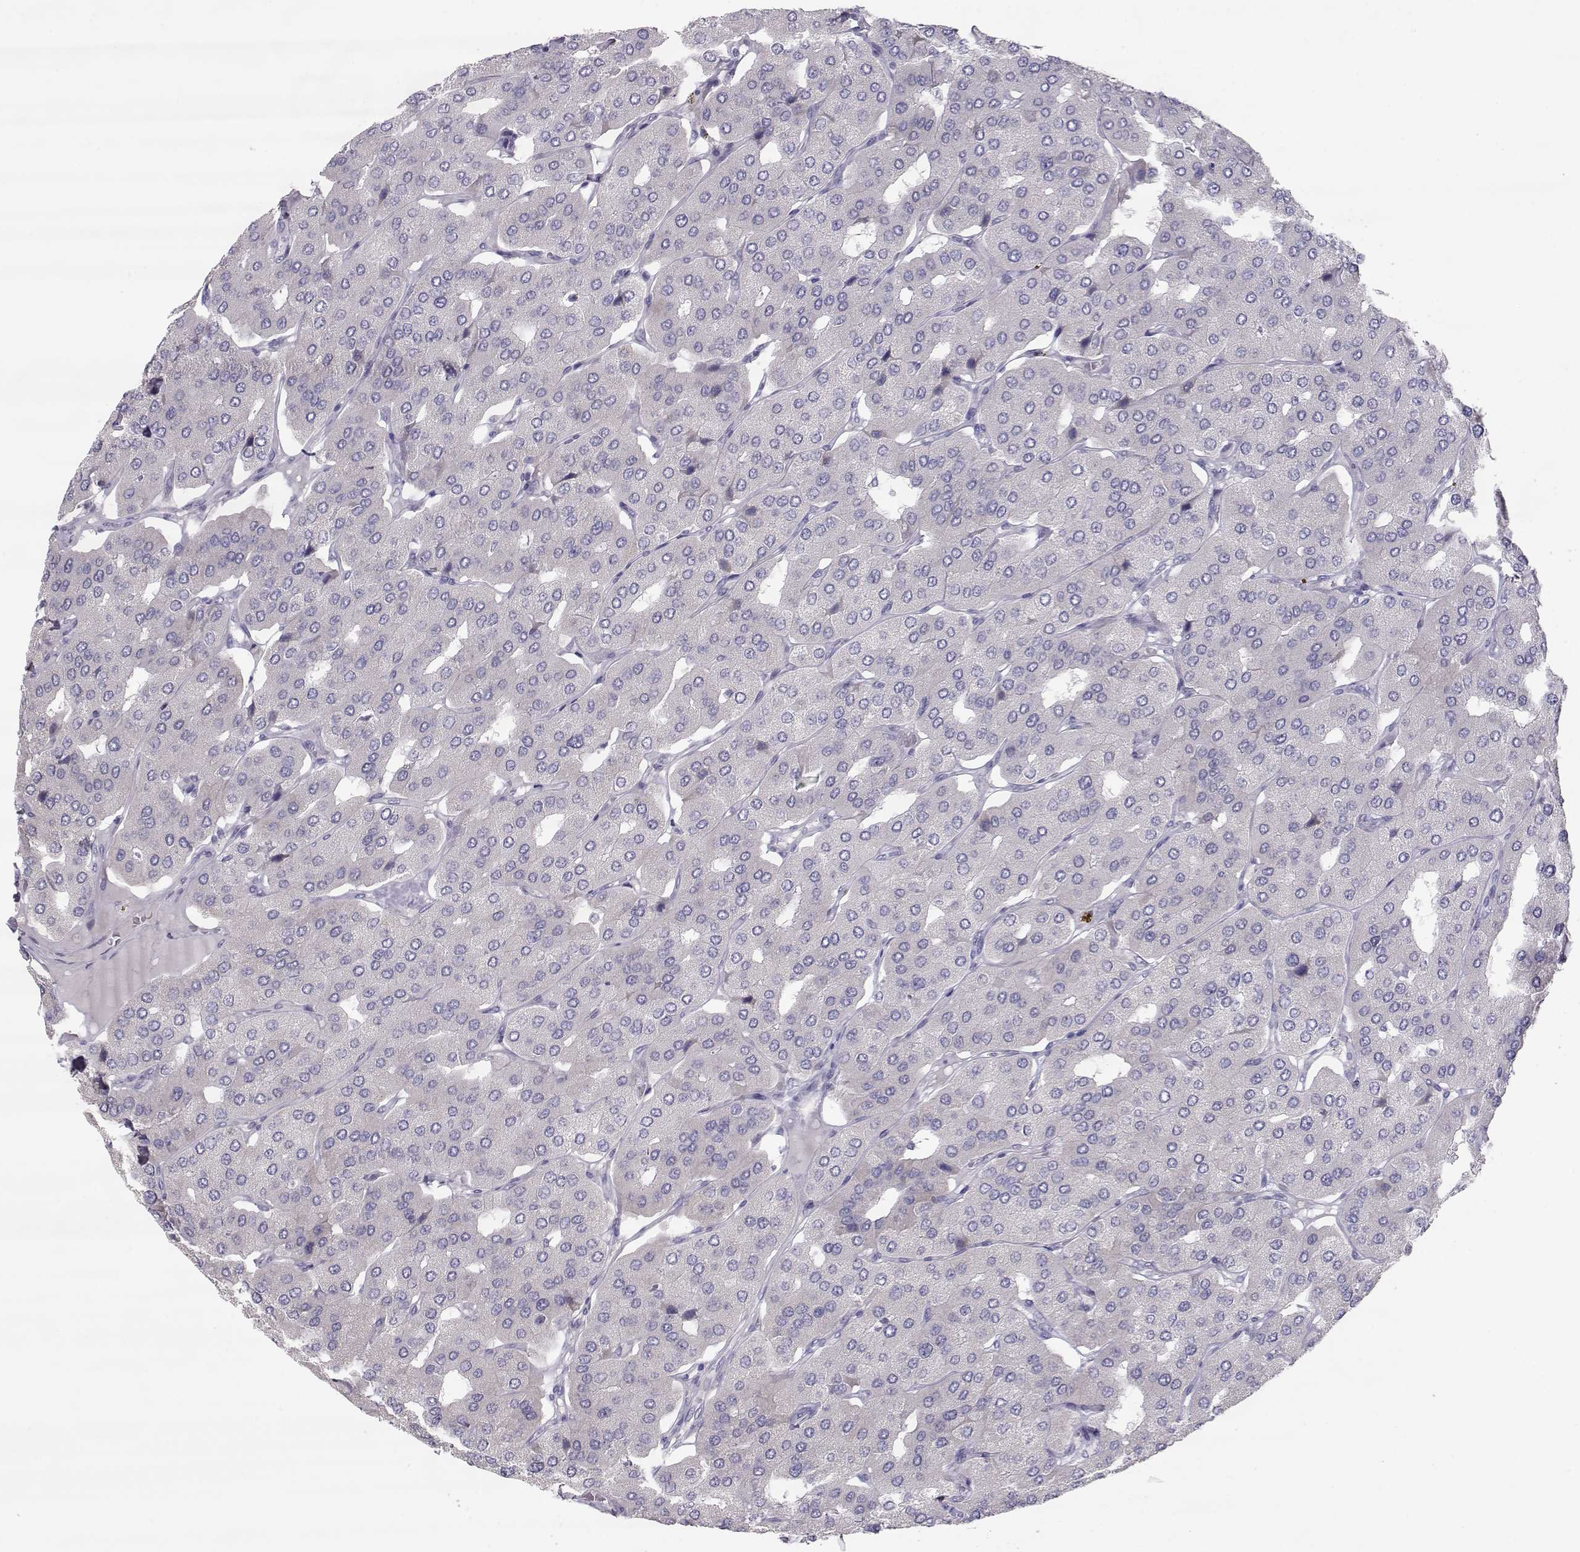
{"staining": {"intensity": "negative", "quantity": "none", "location": "none"}, "tissue": "parathyroid gland", "cell_type": "Glandular cells", "image_type": "normal", "snomed": [{"axis": "morphology", "description": "Normal tissue, NOS"}, {"axis": "morphology", "description": "Adenoma, NOS"}, {"axis": "topography", "description": "Parathyroid gland"}], "caption": "Normal parathyroid gland was stained to show a protein in brown. There is no significant staining in glandular cells.", "gene": "NPVF", "patient": {"sex": "female", "age": 86}}